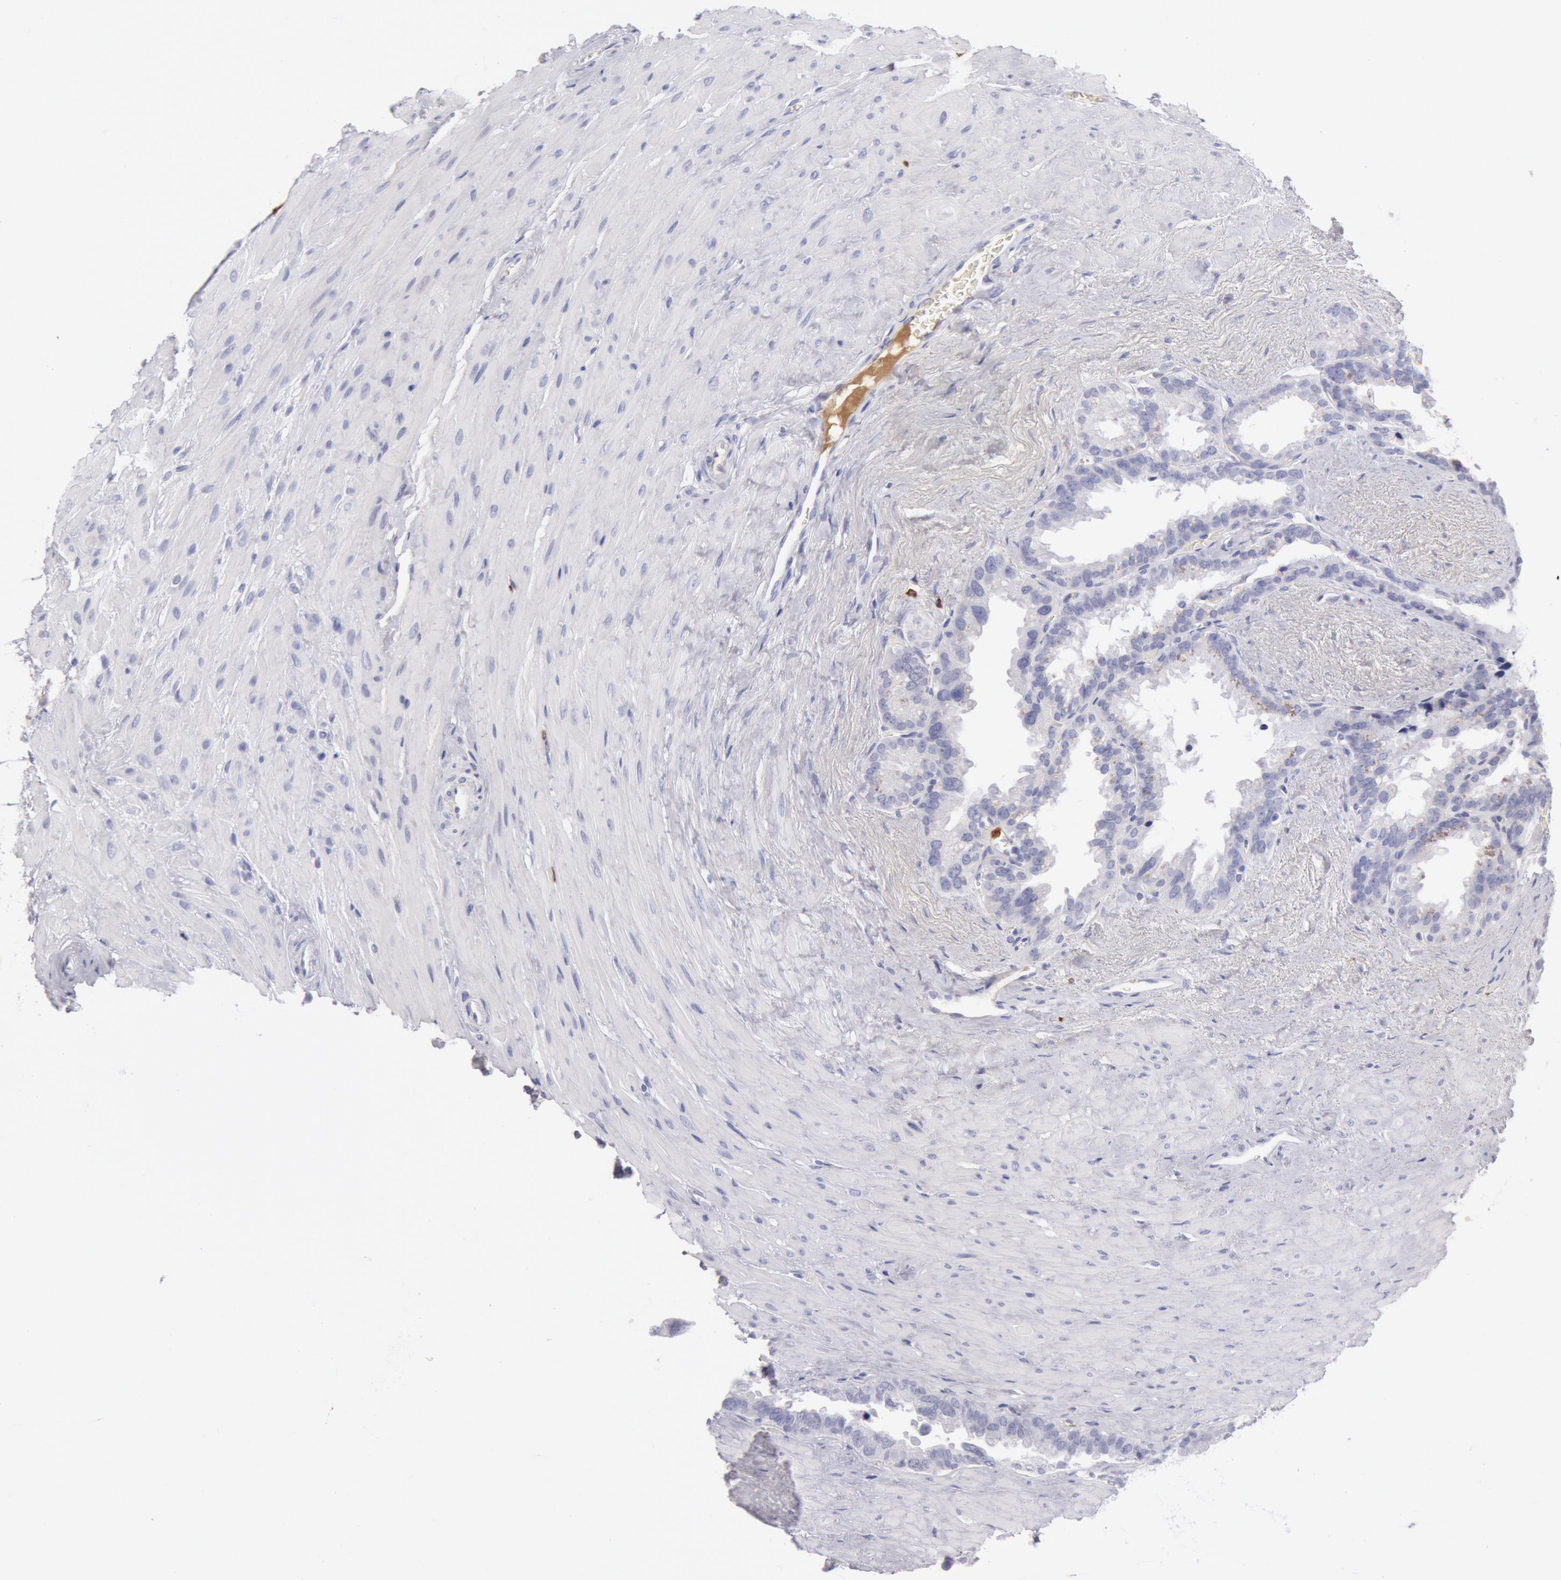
{"staining": {"intensity": "negative", "quantity": "none", "location": "none"}, "tissue": "seminal vesicle", "cell_type": "Glandular cells", "image_type": "normal", "snomed": [{"axis": "morphology", "description": "Normal tissue, NOS"}, {"axis": "topography", "description": "Prostate"}, {"axis": "topography", "description": "Seminal veicle"}], "caption": "The histopathology image reveals no staining of glandular cells in benign seminal vesicle. Nuclei are stained in blue.", "gene": "FCN1", "patient": {"sex": "male", "age": 63}}